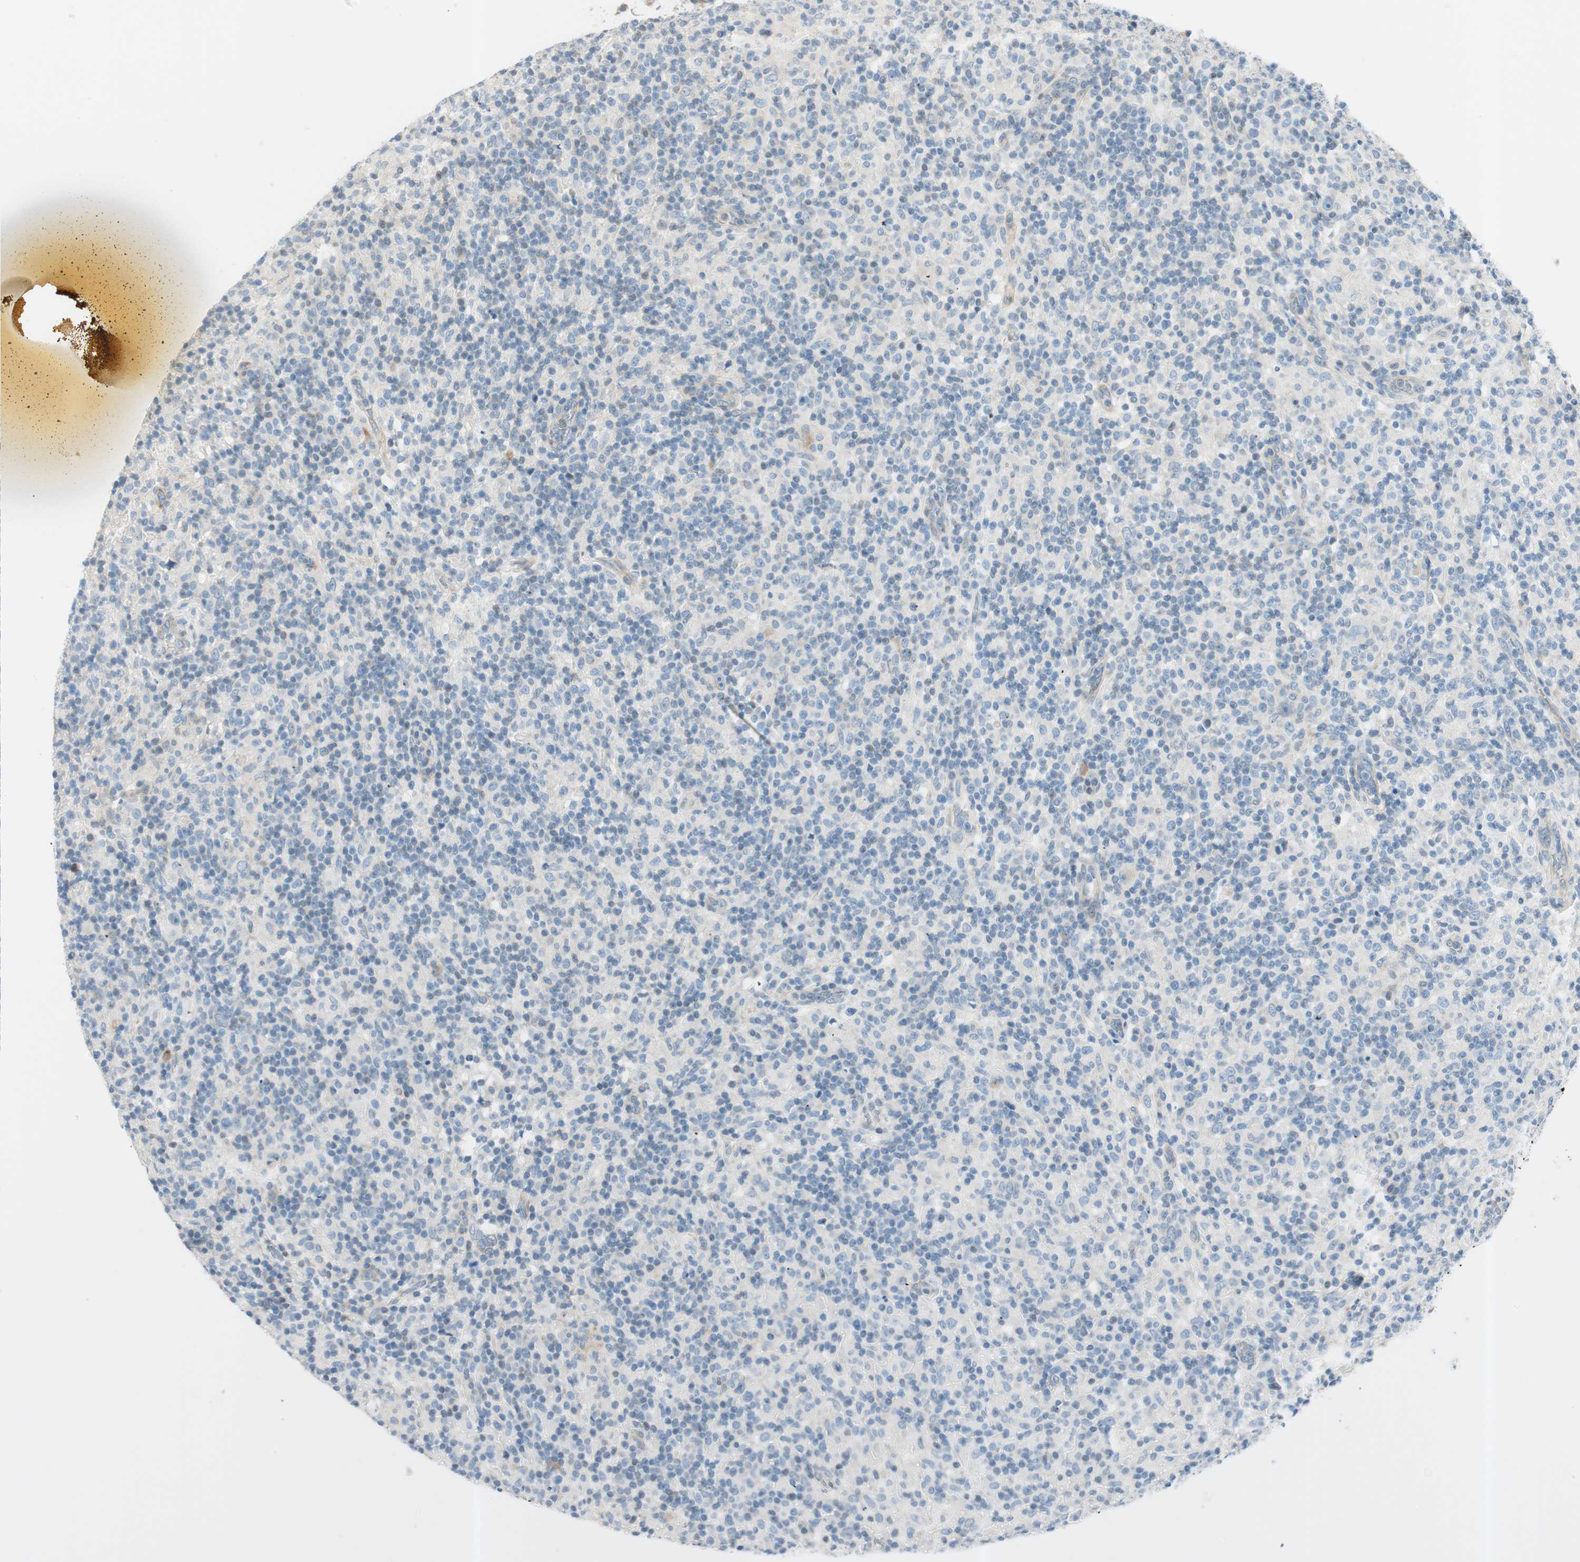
{"staining": {"intensity": "negative", "quantity": "none", "location": "none"}, "tissue": "lymphoma", "cell_type": "Tumor cells", "image_type": "cancer", "snomed": [{"axis": "morphology", "description": "Hodgkin's disease, NOS"}, {"axis": "topography", "description": "Lymph node"}], "caption": "IHC of lymphoma reveals no positivity in tumor cells.", "gene": "CDK3", "patient": {"sex": "male", "age": 70}}